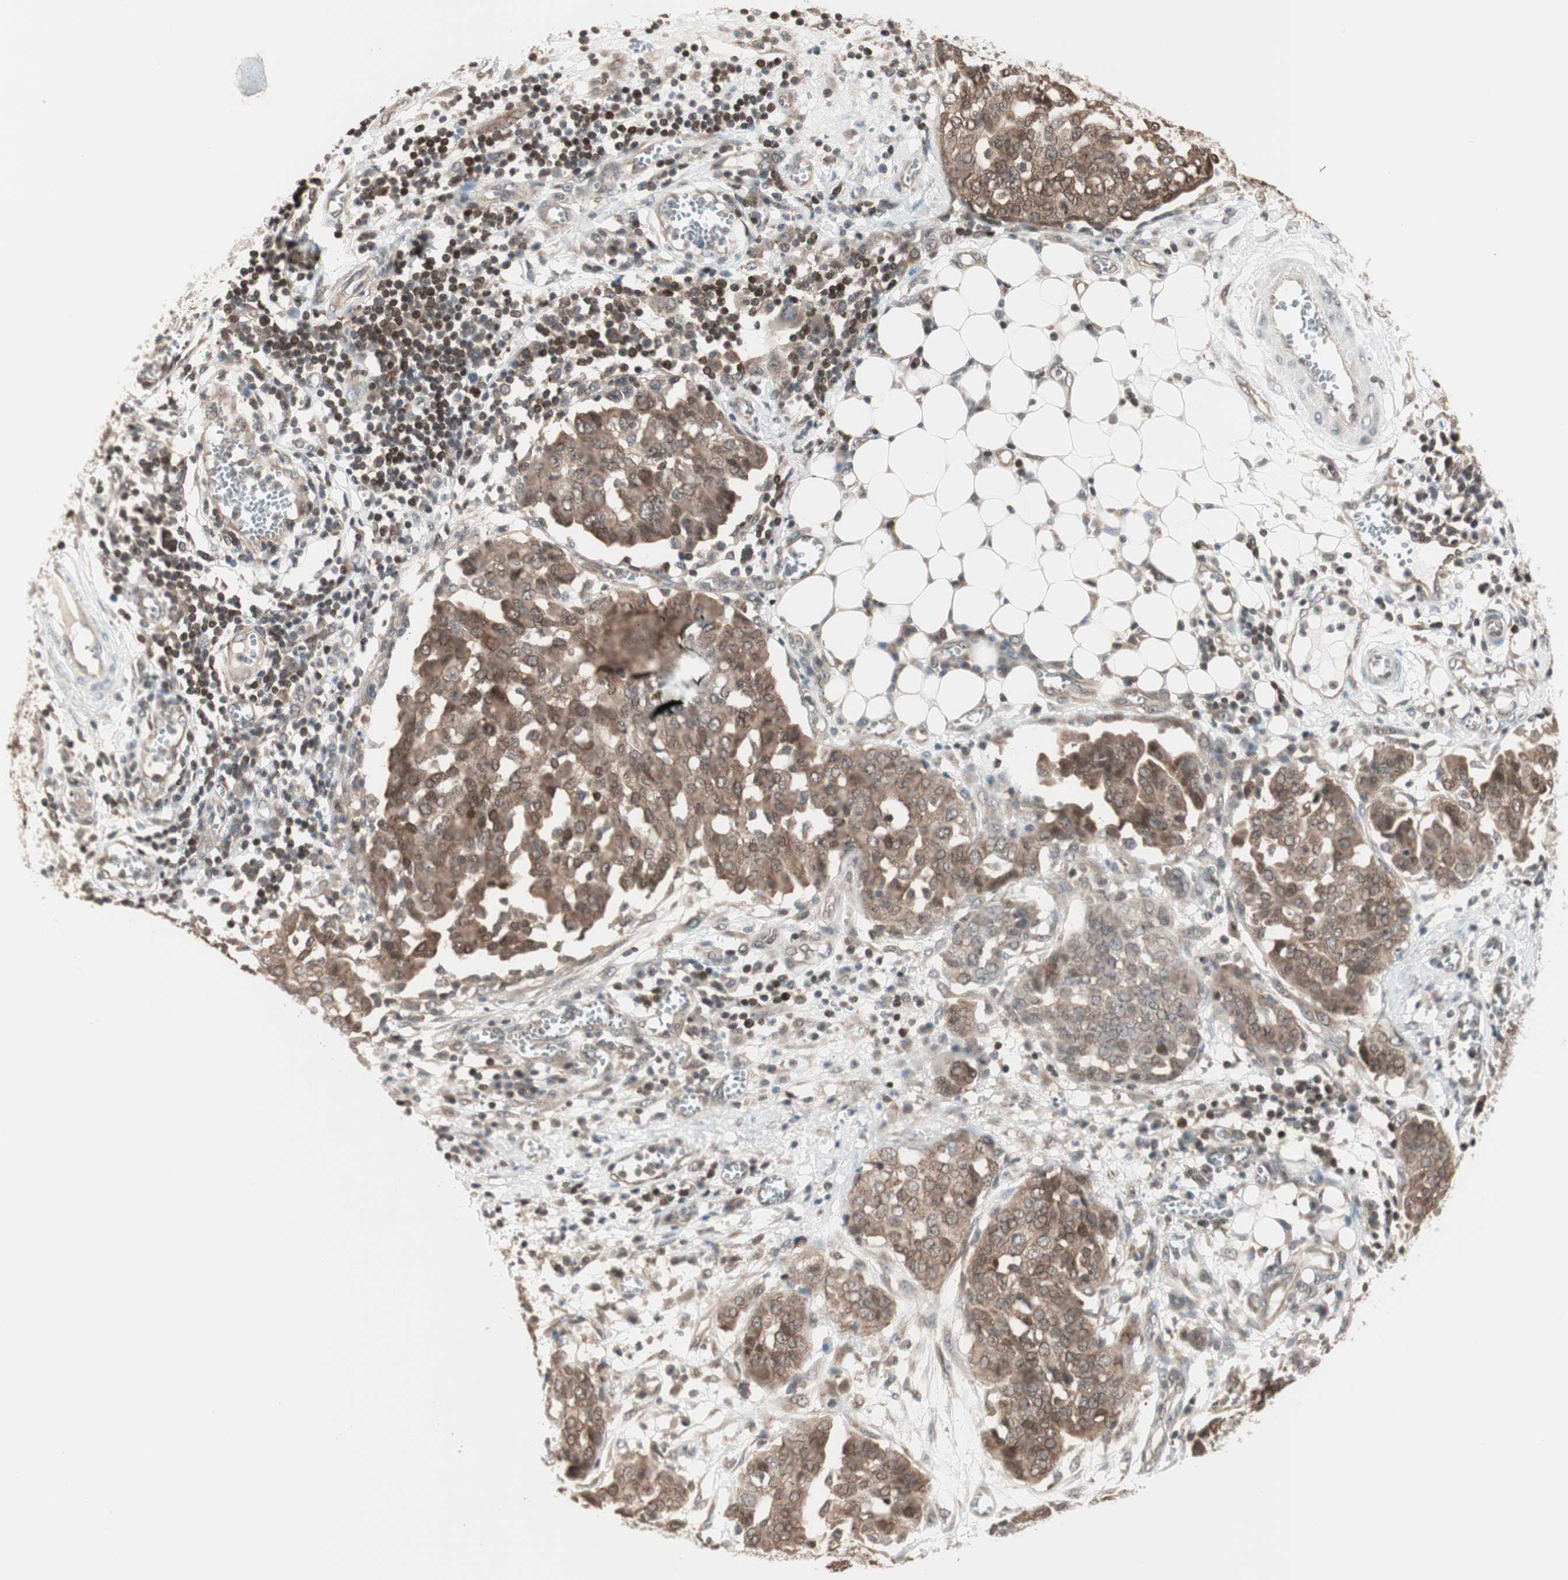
{"staining": {"intensity": "moderate", "quantity": ">75%", "location": "cytoplasmic/membranous"}, "tissue": "ovarian cancer", "cell_type": "Tumor cells", "image_type": "cancer", "snomed": [{"axis": "morphology", "description": "Cystadenocarcinoma, serous, NOS"}, {"axis": "topography", "description": "Soft tissue"}, {"axis": "topography", "description": "Ovary"}], "caption": "Brown immunohistochemical staining in human ovarian serous cystadenocarcinoma displays moderate cytoplasmic/membranous expression in about >75% of tumor cells. The protein of interest is shown in brown color, while the nuclei are stained blue.", "gene": "UBE2I", "patient": {"sex": "female", "age": 57}}